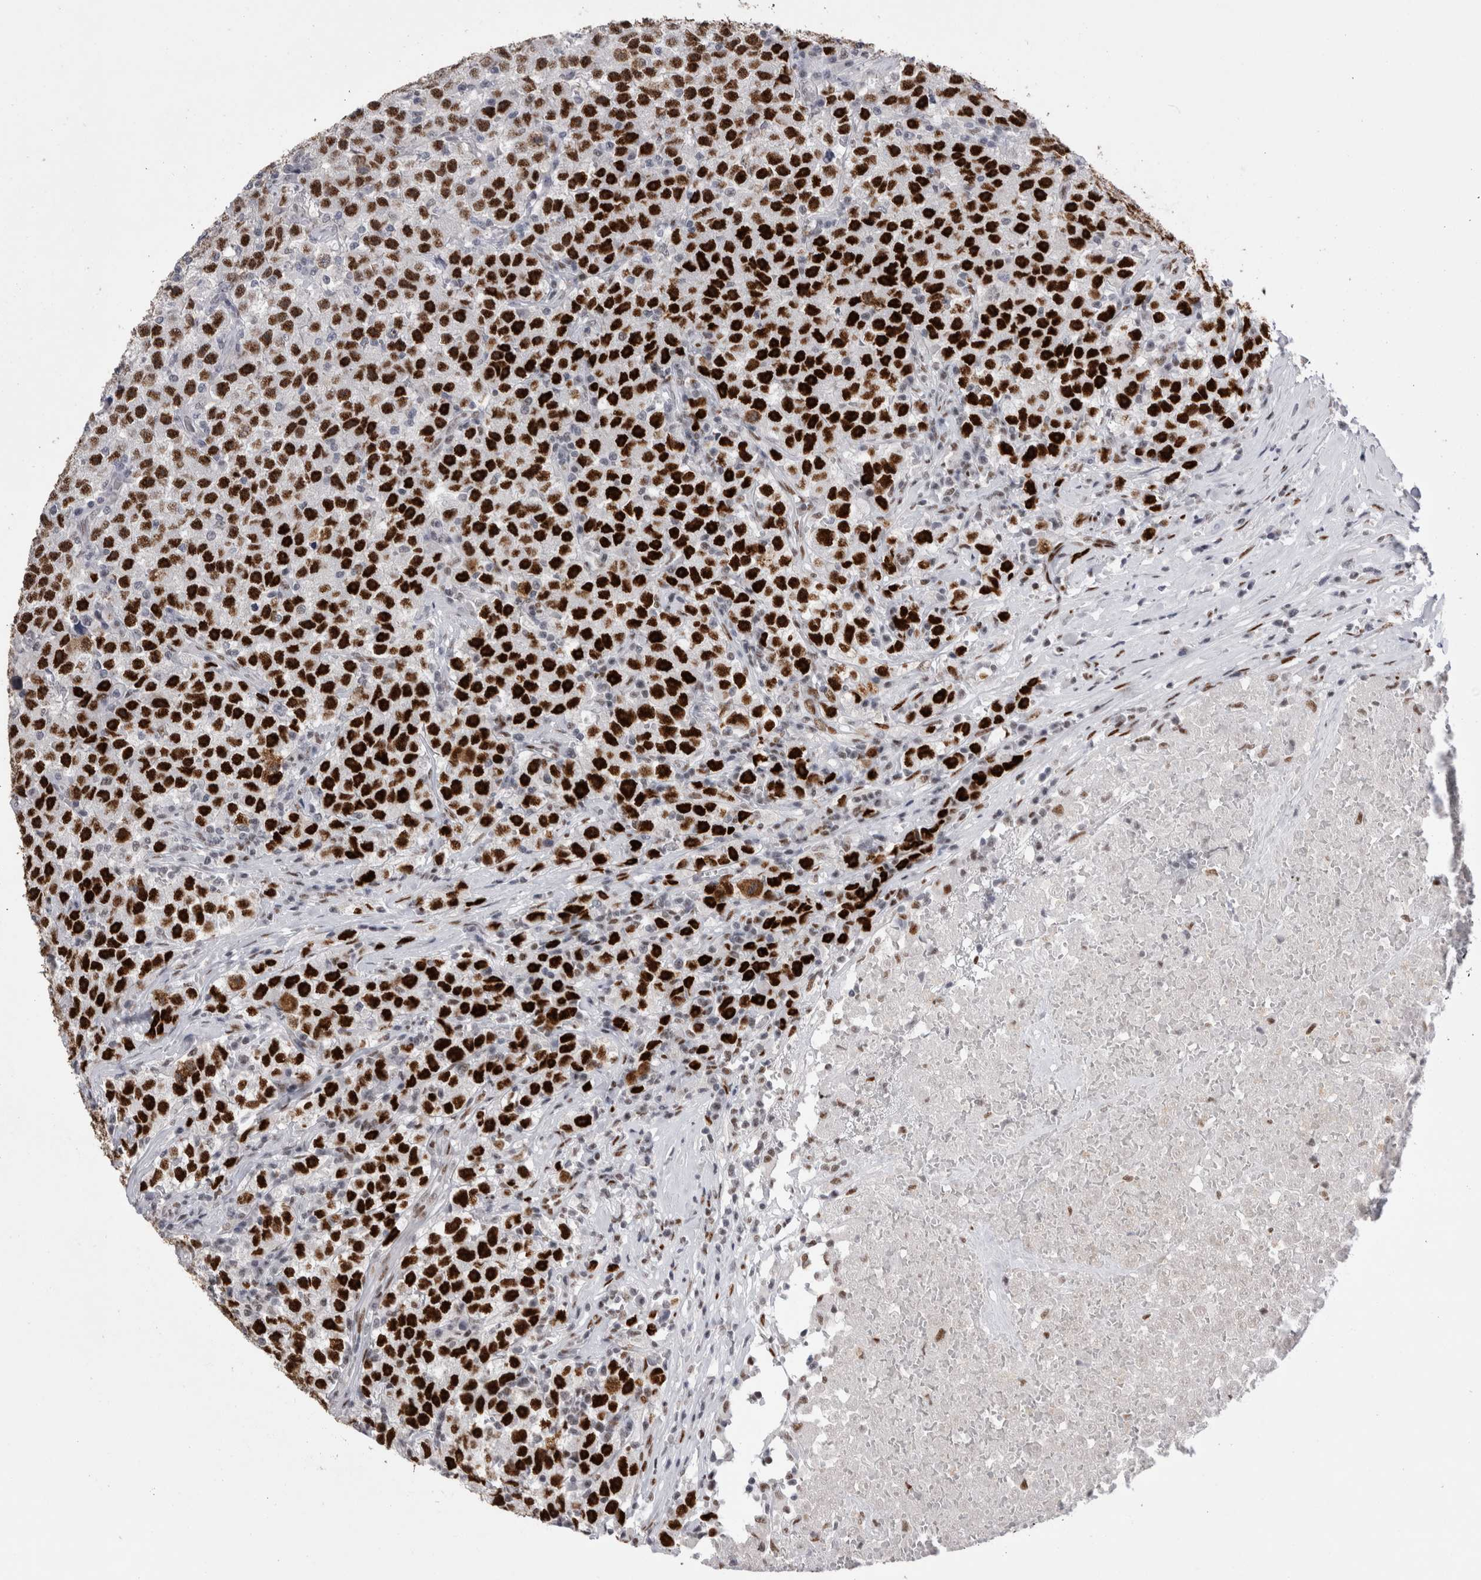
{"staining": {"intensity": "strong", "quantity": ">75%", "location": "nuclear"}, "tissue": "testis cancer", "cell_type": "Tumor cells", "image_type": "cancer", "snomed": [{"axis": "morphology", "description": "Seminoma, NOS"}, {"axis": "topography", "description": "Testis"}], "caption": "Brown immunohistochemical staining in human testis seminoma displays strong nuclear positivity in about >75% of tumor cells. (brown staining indicates protein expression, while blue staining denotes nuclei).", "gene": "RBM6", "patient": {"sex": "male", "age": 22}}